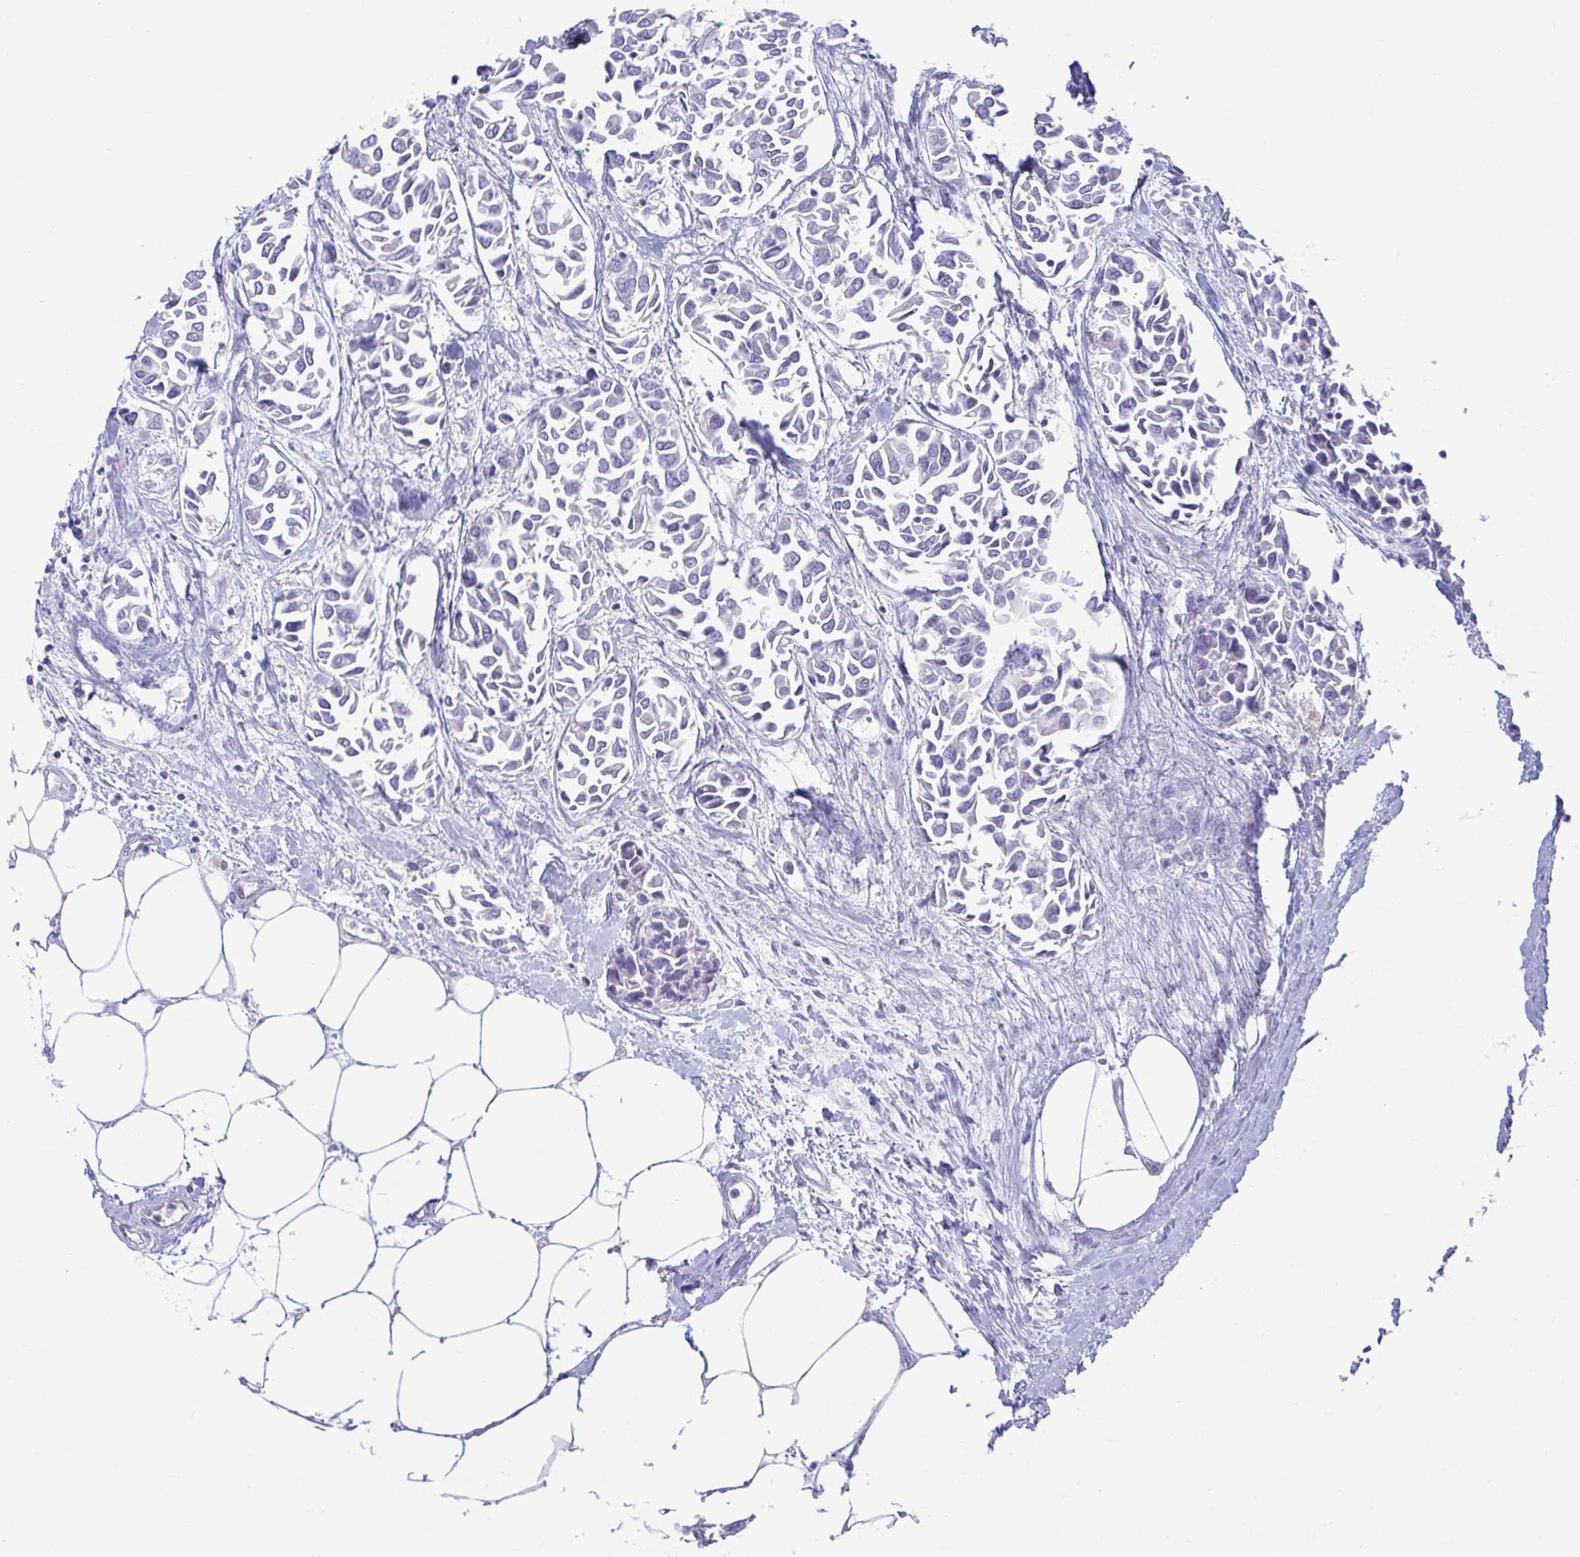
{"staining": {"intensity": "negative", "quantity": "none", "location": "none"}, "tissue": "breast cancer", "cell_type": "Tumor cells", "image_type": "cancer", "snomed": [{"axis": "morphology", "description": "Duct carcinoma"}, {"axis": "topography", "description": "Breast"}], "caption": "Protein analysis of breast cancer (infiltrating ductal carcinoma) displays no significant positivity in tumor cells. Nuclei are stained in blue.", "gene": "TTC30B", "patient": {"sex": "female", "age": 54}}